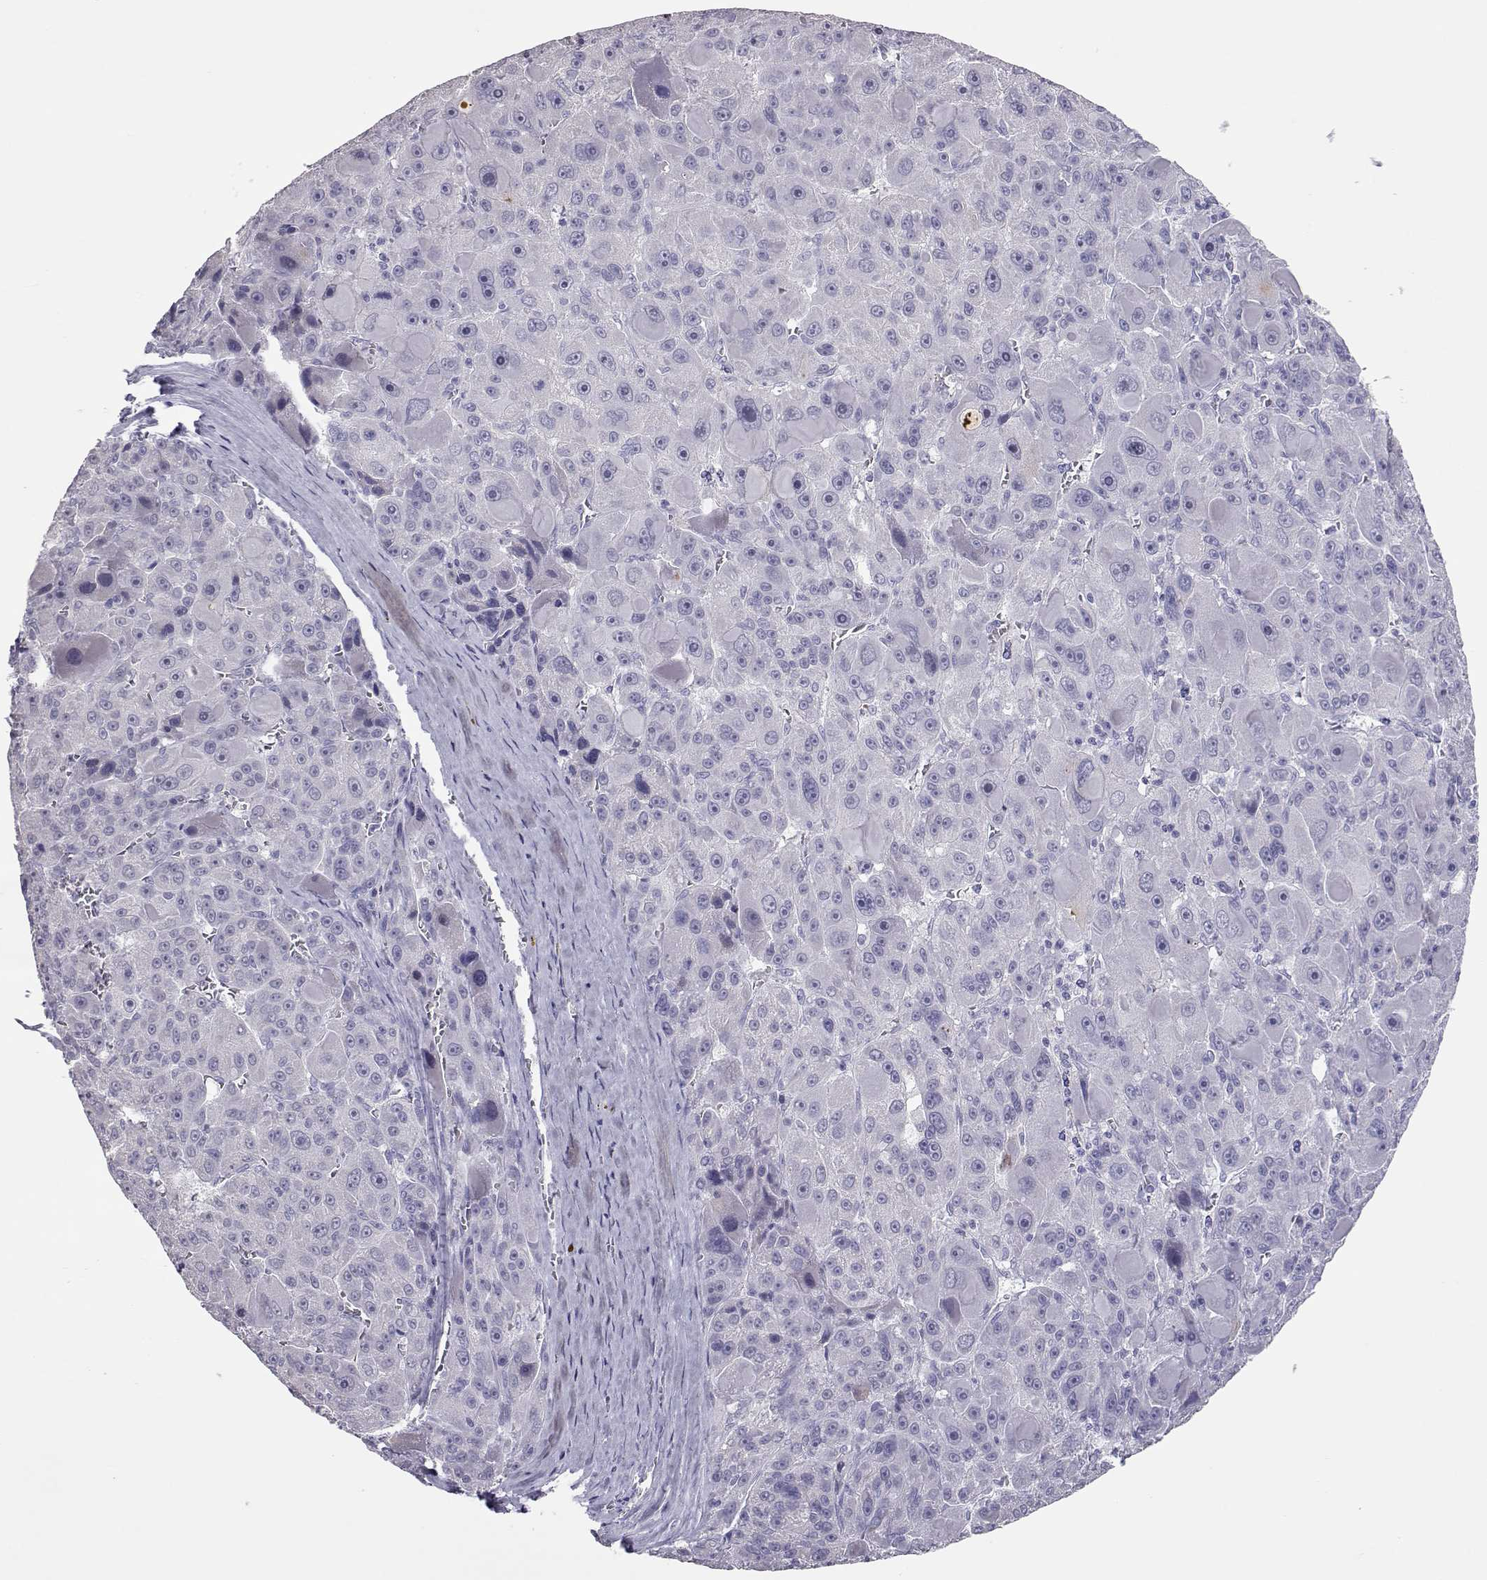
{"staining": {"intensity": "negative", "quantity": "none", "location": "none"}, "tissue": "liver cancer", "cell_type": "Tumor cells", "image_type": "cancer", "snomed": [{"axis": "morphology", "description": "Carcinoma, Hepatocellular, NOS"}, {"axis": "topography", "description": "Liver"}], "caption": "Histopathology image shows no protein staining in tumor cells of liver cancer tissue. (IHC, brightfield microscopy, high magnification).", "gene": "PMCH", "patient": {"sex": "male", "age": 76}}